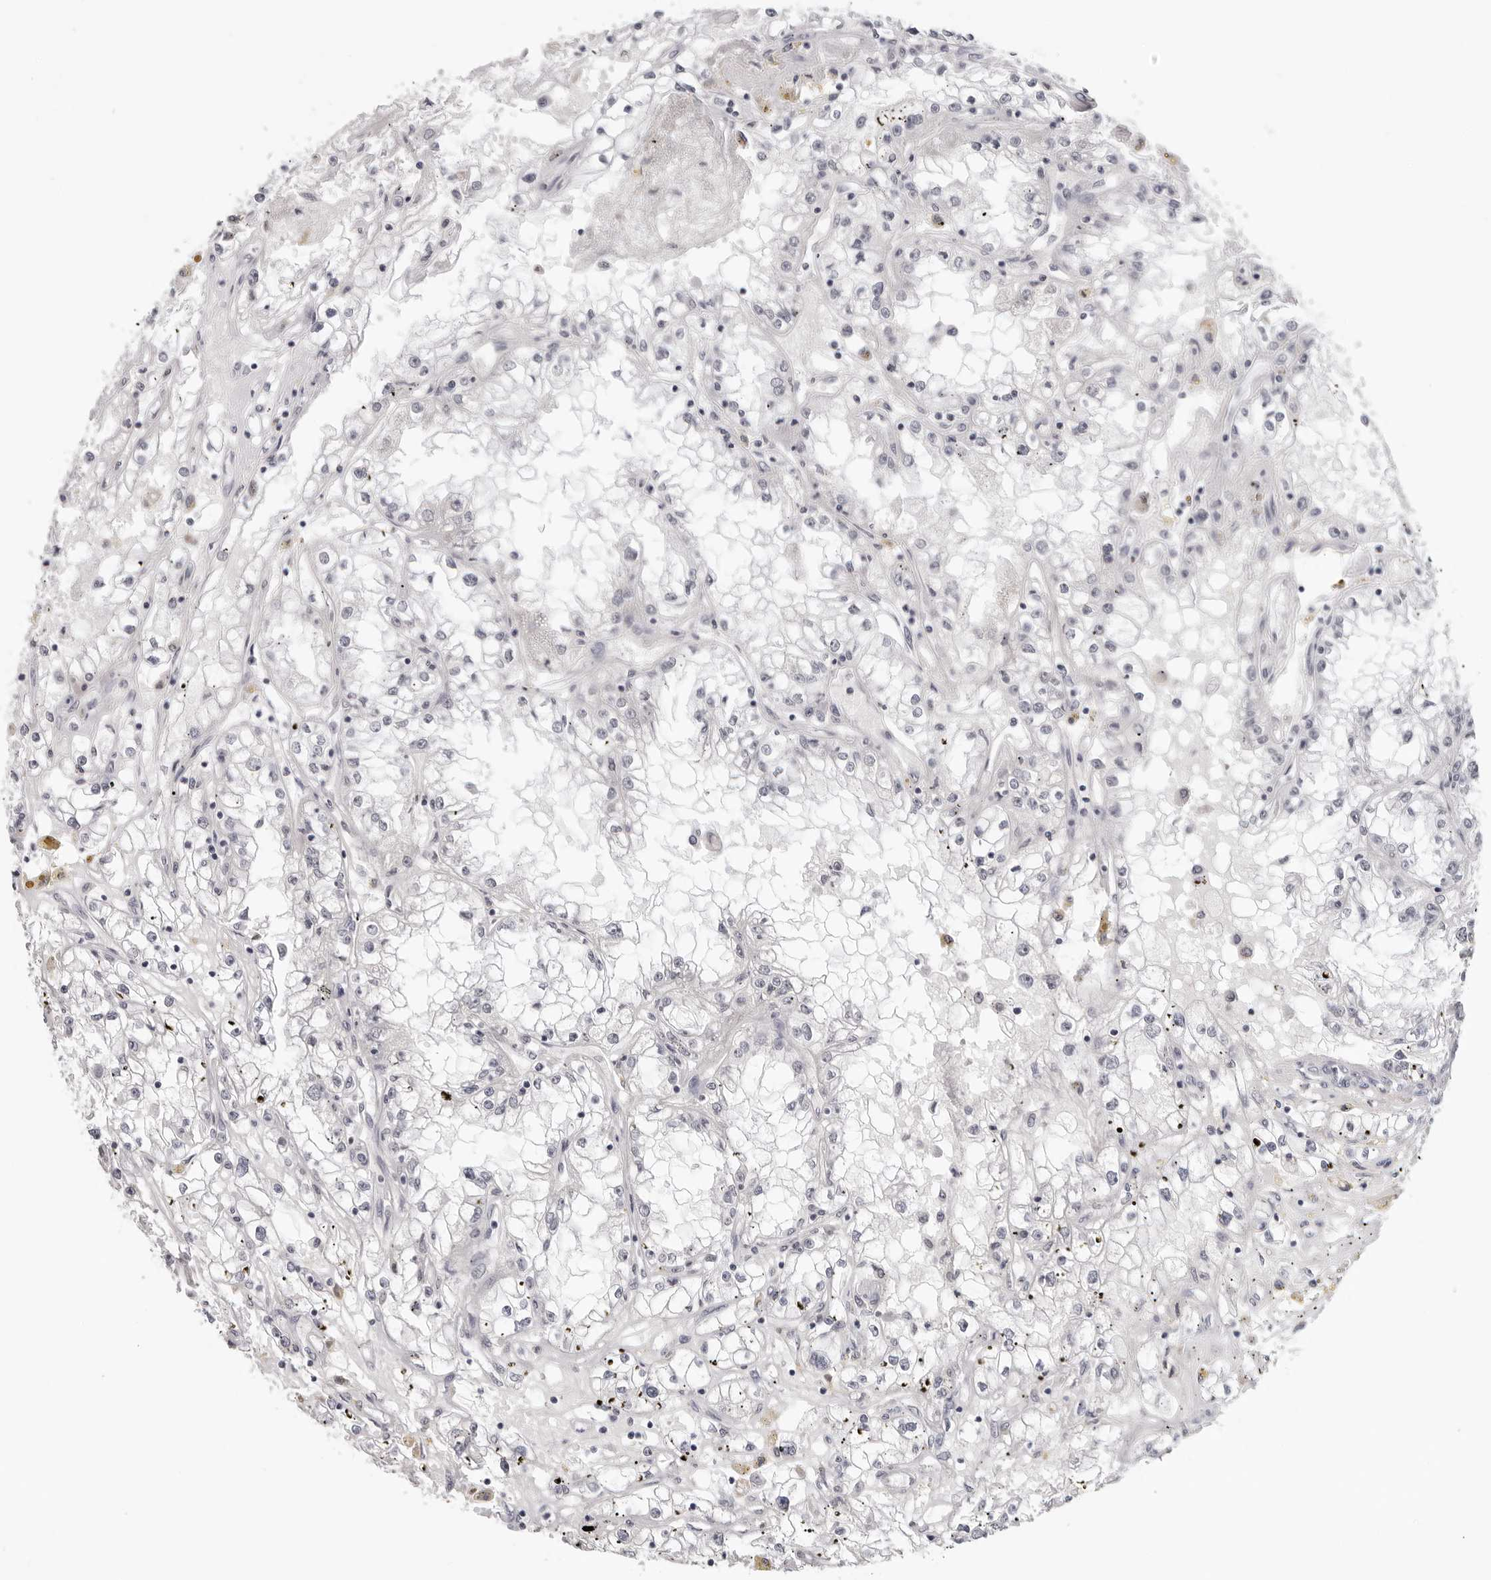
{"staining": {"intensity": "negative", "quantity": "none", "location": "none"}, "tissue": "renal cancer", "cell_type": "Tumor cells", "image_type": "cancer", "snomed": [{"axis": "morphology", "description": "Adenocarcinoma, NOS"}, {"axis": "topography", "description": "Kidney"}], "caption": "A high-resolution image shows immunohistochemistry staining of renal cancer (adenocarcinoma), which exhibits no significant positivity in tumor cells. (DAB immunohistochemistry (IHC), high magnification).", "gene": "PRUNE1", "patient": {"sex": "male", "age": 56}}